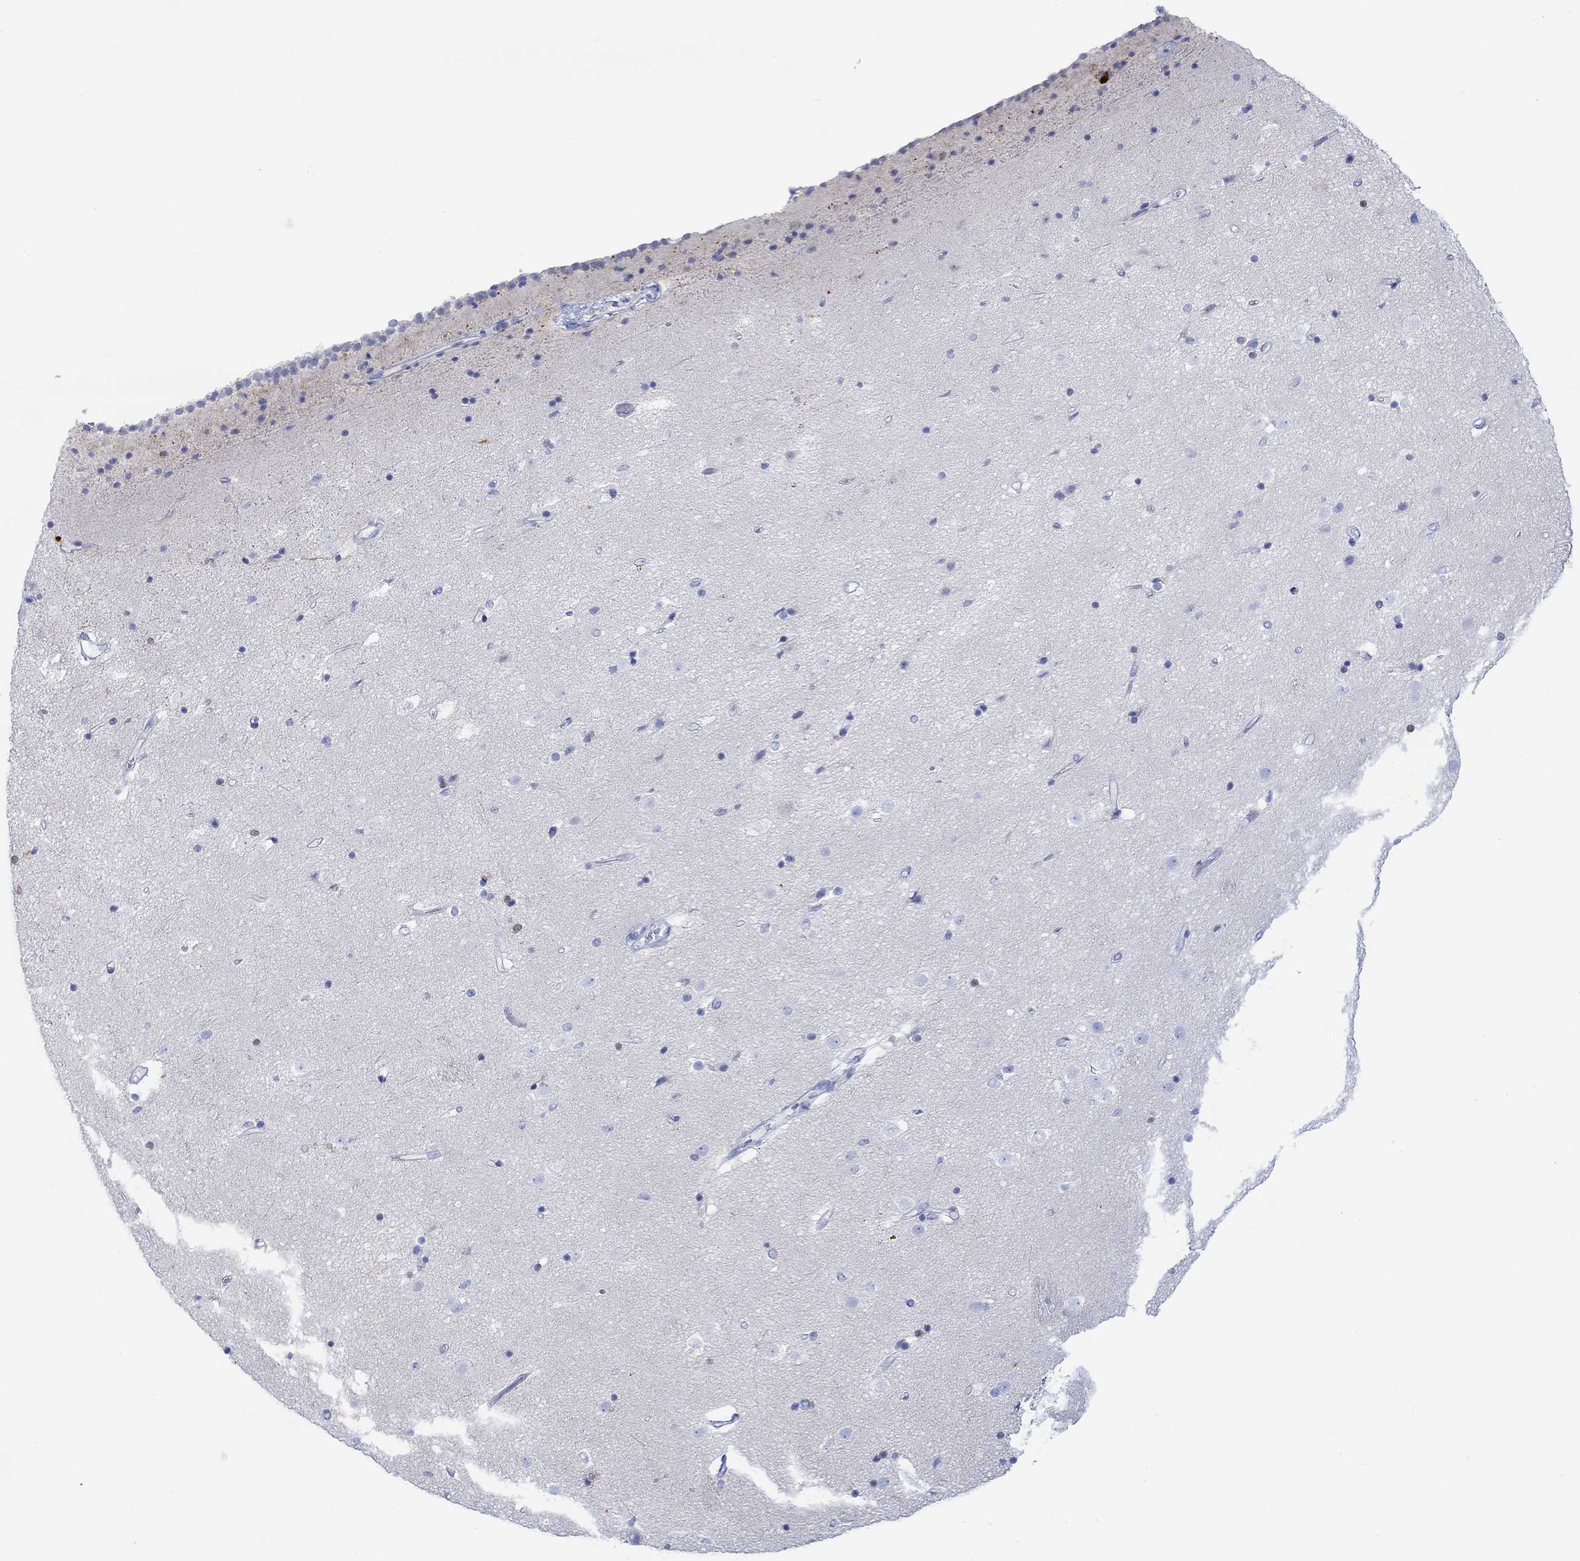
{"staining": {"intensity": "weak", "quantity": "<25%", "location": "nuclear"}, "tissue": "caudate", "cell_type": "Glial cells", "image_type": "normal", "snomed": [{"axis": "morphology", "description": "Normal tissue, NOS"}, {"axis": "topography", "description": "Lateral ventricle wall"}], "caption": "The immunohistochemistry histopathology image has no significant positivity in glial cells of caudate.", "gene": "TPPP3", "patient": {"sex": "female", "age": 71}}